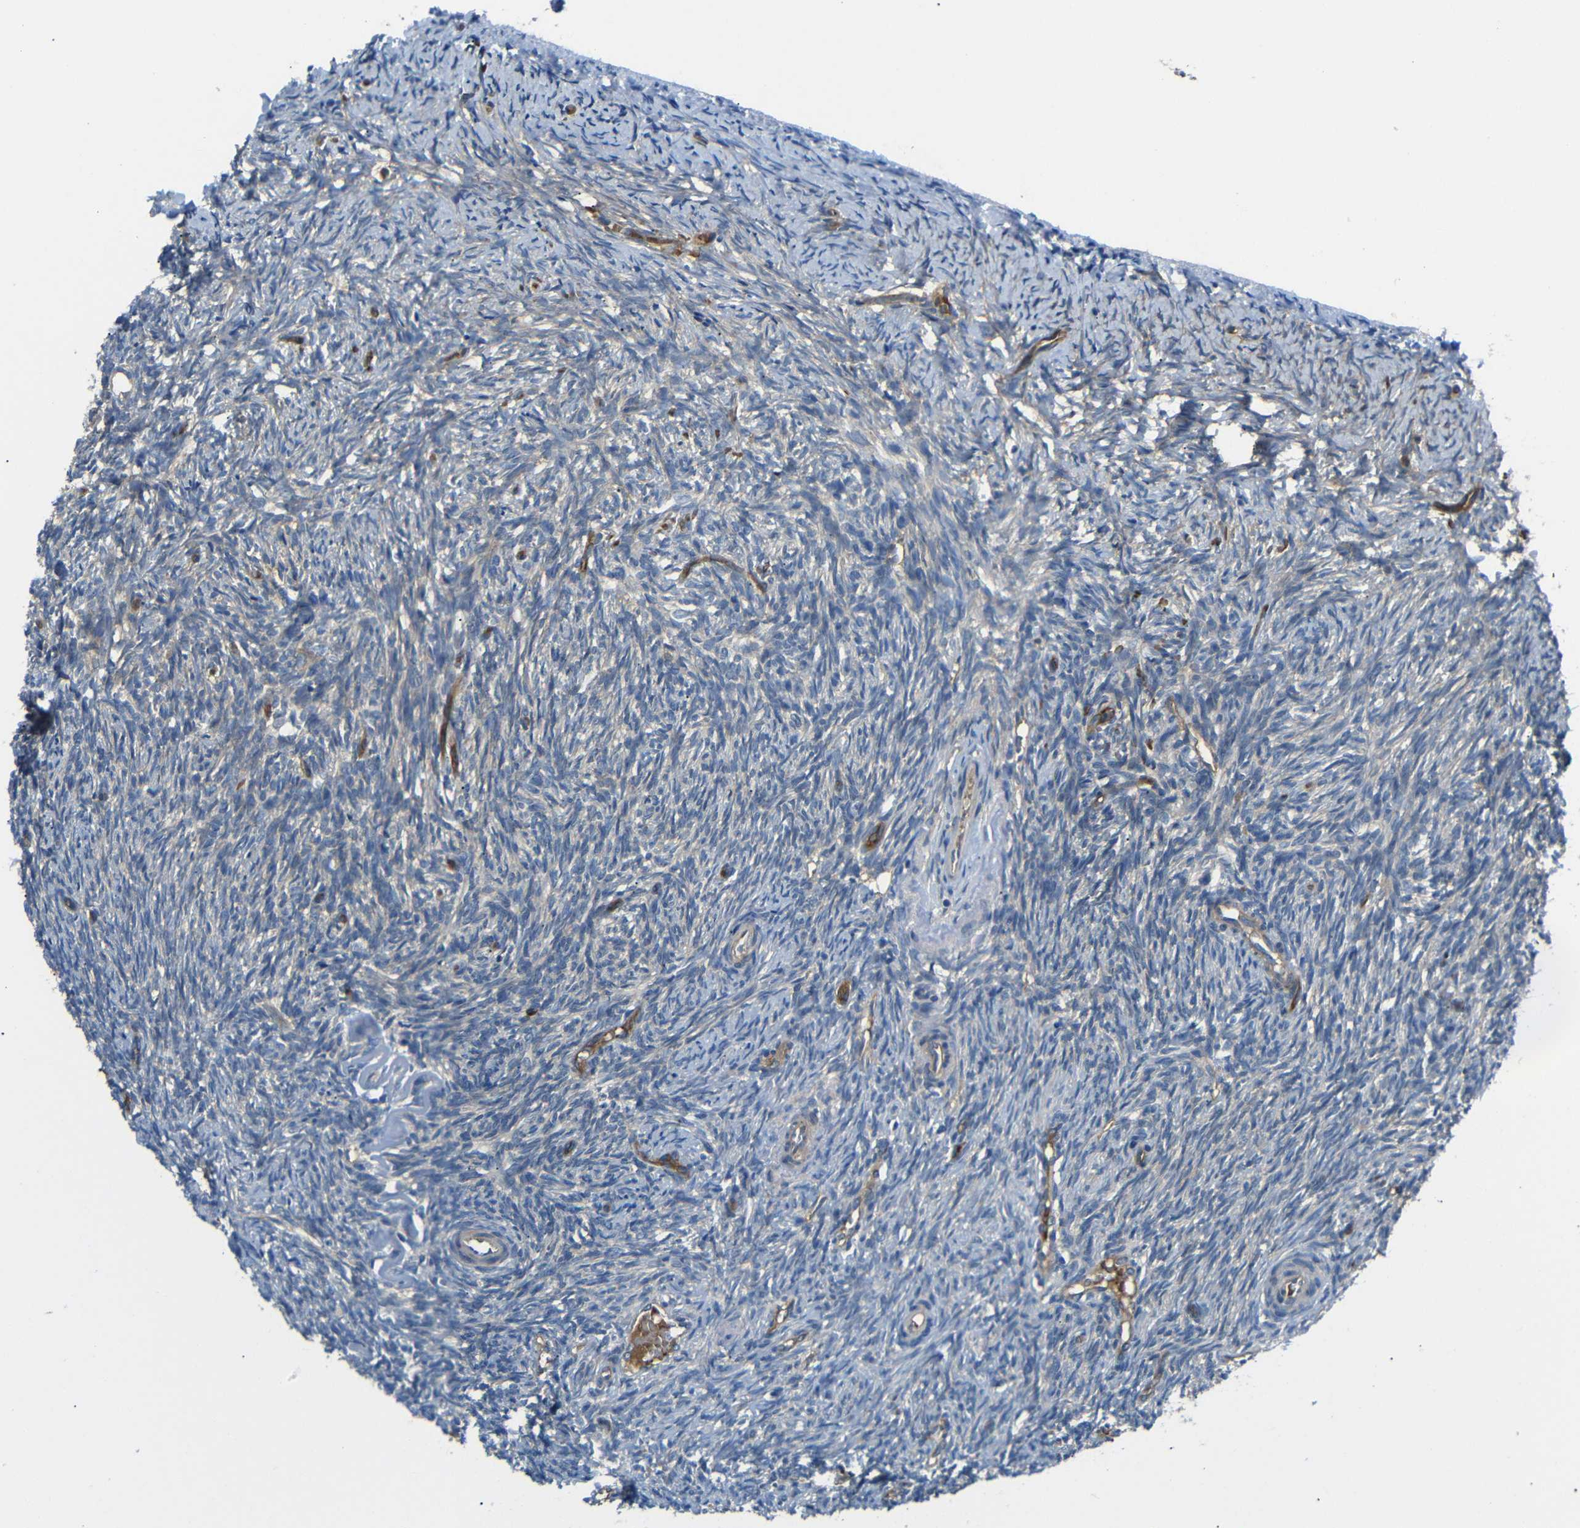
{"staining": {"intensity": "weak", "quantity": "25%-75%", "location": "cytoplasmic/membranous"}, "tissue": "ovary", "cell_type": "Ovarian stroma cells", "image_type": "normal", "snomed": [{"axis": "morphology", "description": "Normal tissue, NOS"}, {"axis": "topography", "description": "Ovary"}], "caption": "This photomicrograph reveals immunohistochemistry staining of normal human ovary, with low weak cytoplasmic/membranous positivity in approximately 25%-75% of ovarian stroma cells.", "gene": "MYO1B", "patient": {"sex": "female", "age": 41}}